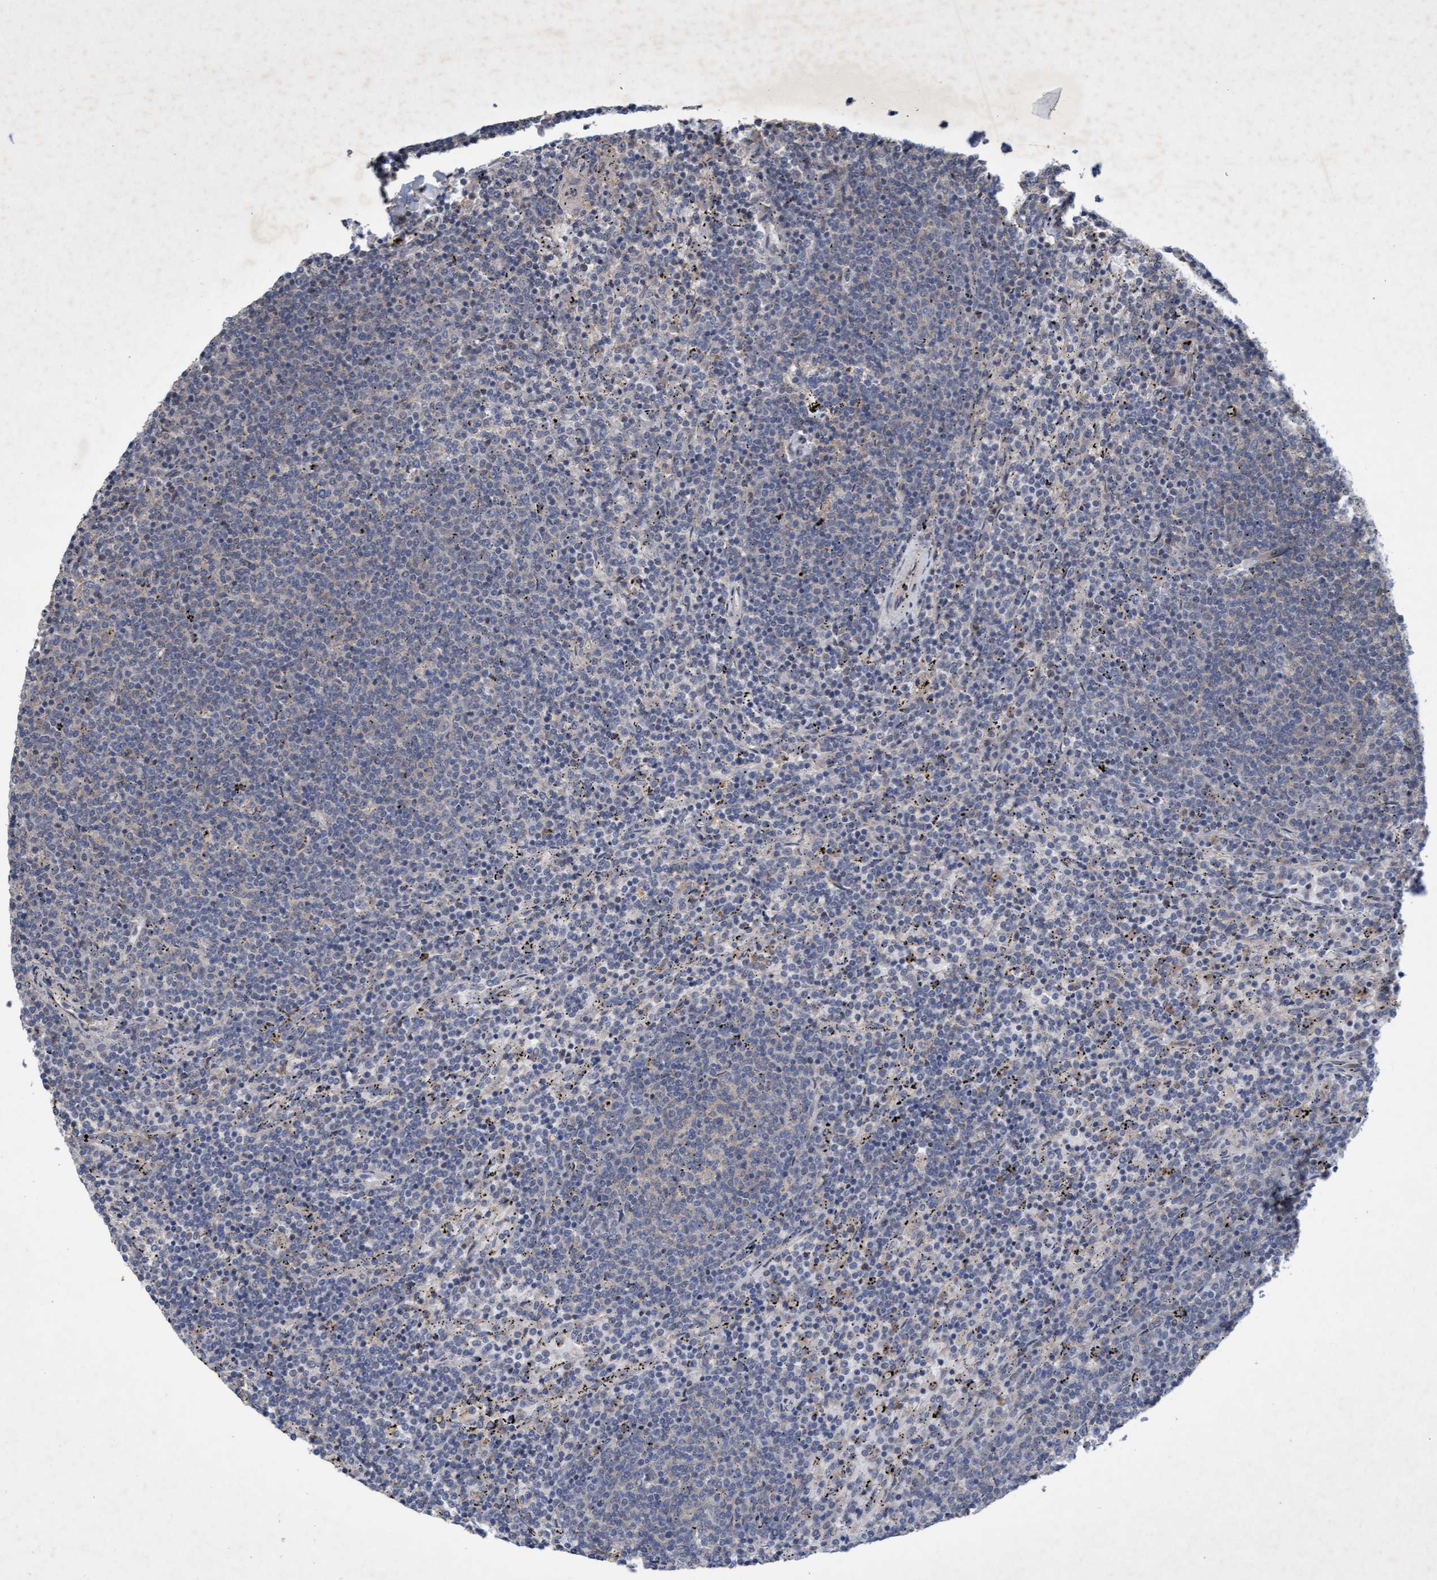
{"staining": {"intensity": "weak", "quantity": "<25%", "location": "nuclear"}, "tissue": "lymphoma", "cell_type": "Tumor cells", "image_type": "cancer", "snomed": [{"axis": "morphology", "description": "Malignant lymphoma, non-Hodgkin's type, Low grade"}, {"axis": "topography", "description": "Spleen"}], "caption": "Immunohistochemical staining of human malignant lymphoma, non-Hodgkin's type (low-grade) exhibits no significant staining in tumor cells.", "gene": "ZNF677", "patient": {"sex": "female", "age": 50}}